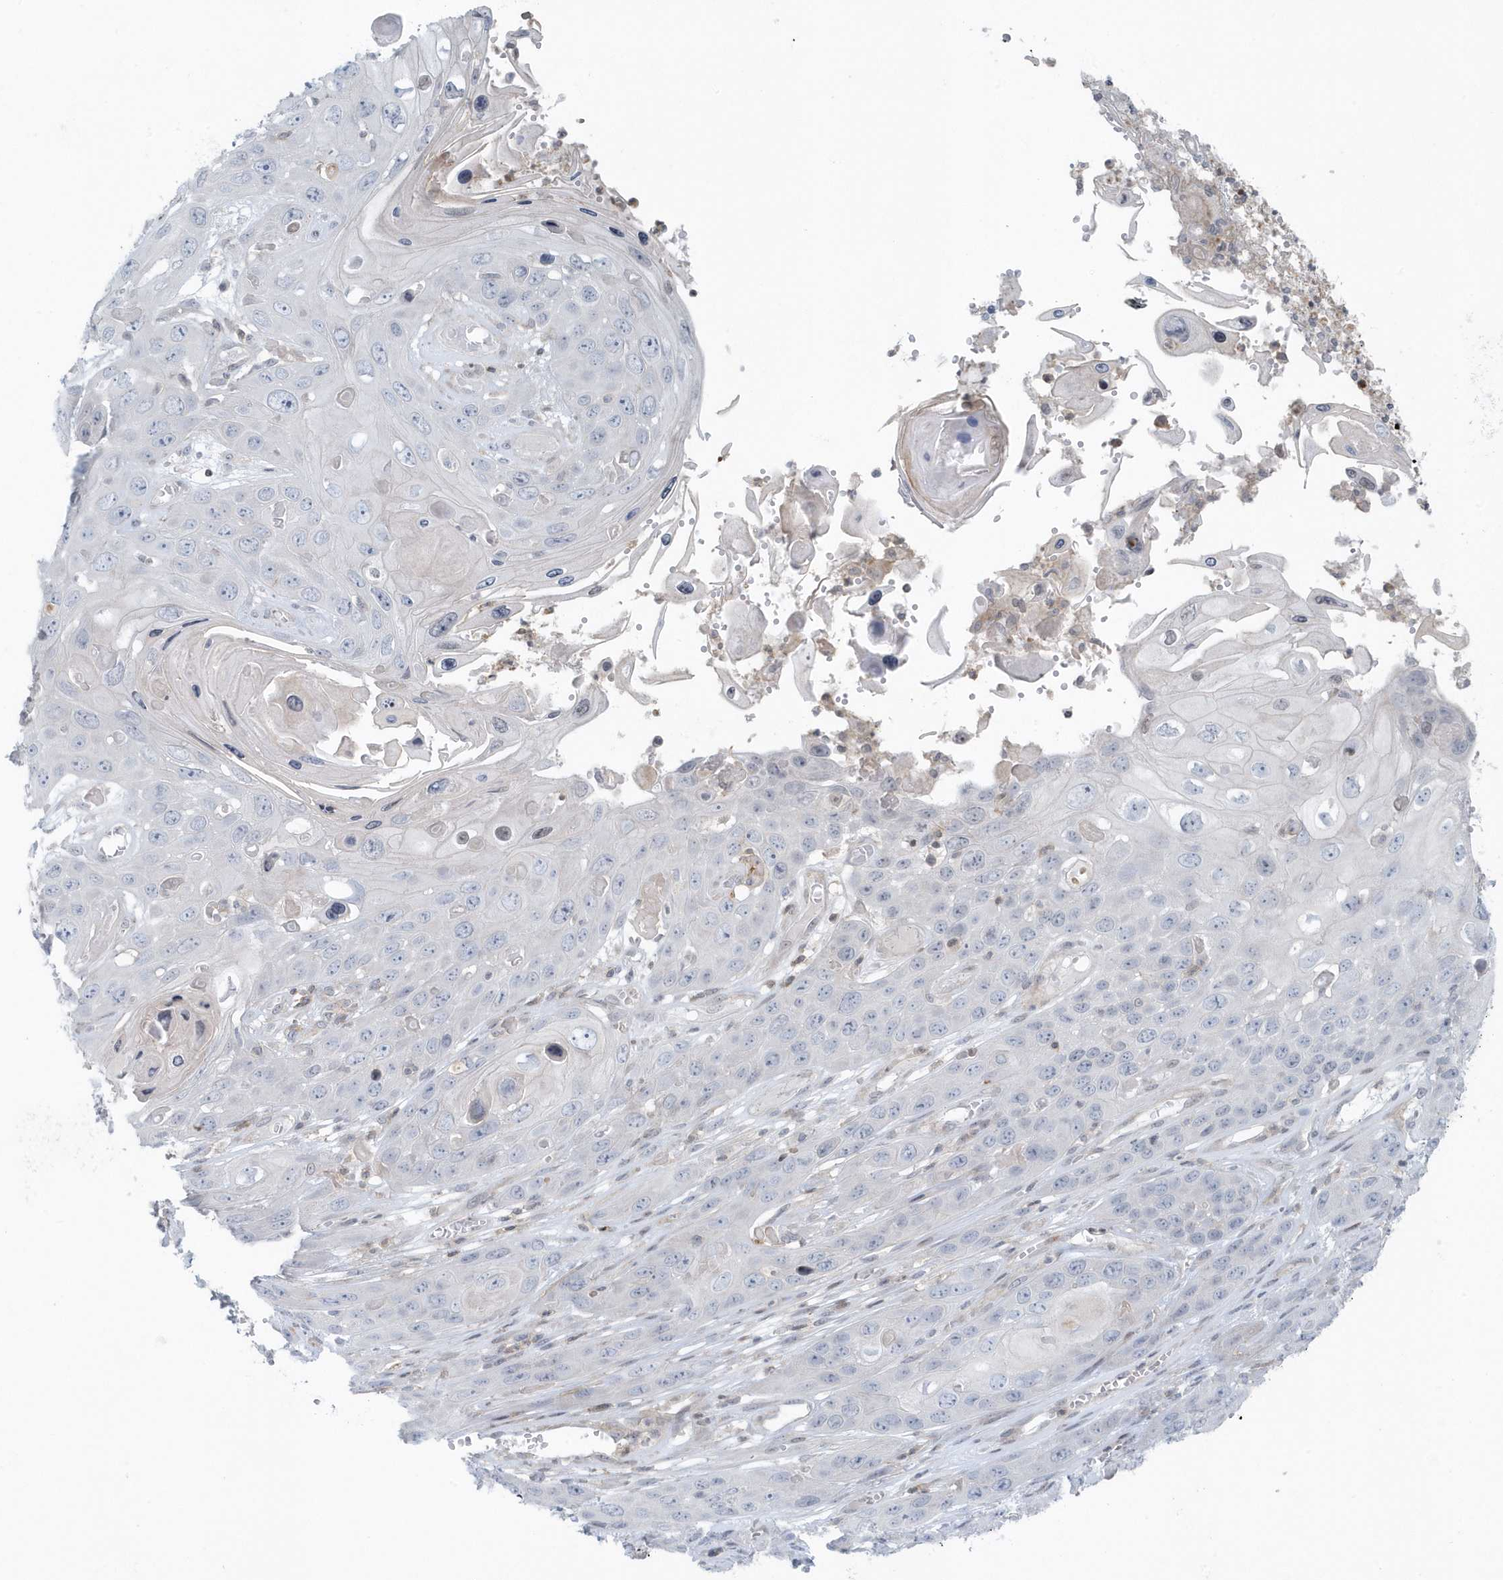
{"staining": {"intensity": "negative", "quantity": "none", "location": "none"}, "tissue": "skin cancer", "cell_type": "Tumor cells", "image_type": "cancer", "snomed": [{"axis": "morphology", "description": "Squamous cell carcinoma, NOS"}, {"axis": "topography", "description": "Skin"}], "caption": "An image of human skin squamous cell carcinoma is negative for staining in tumor cells.", "gene": "CACNB2", "patient": {"sex": "male", "age": 55}}